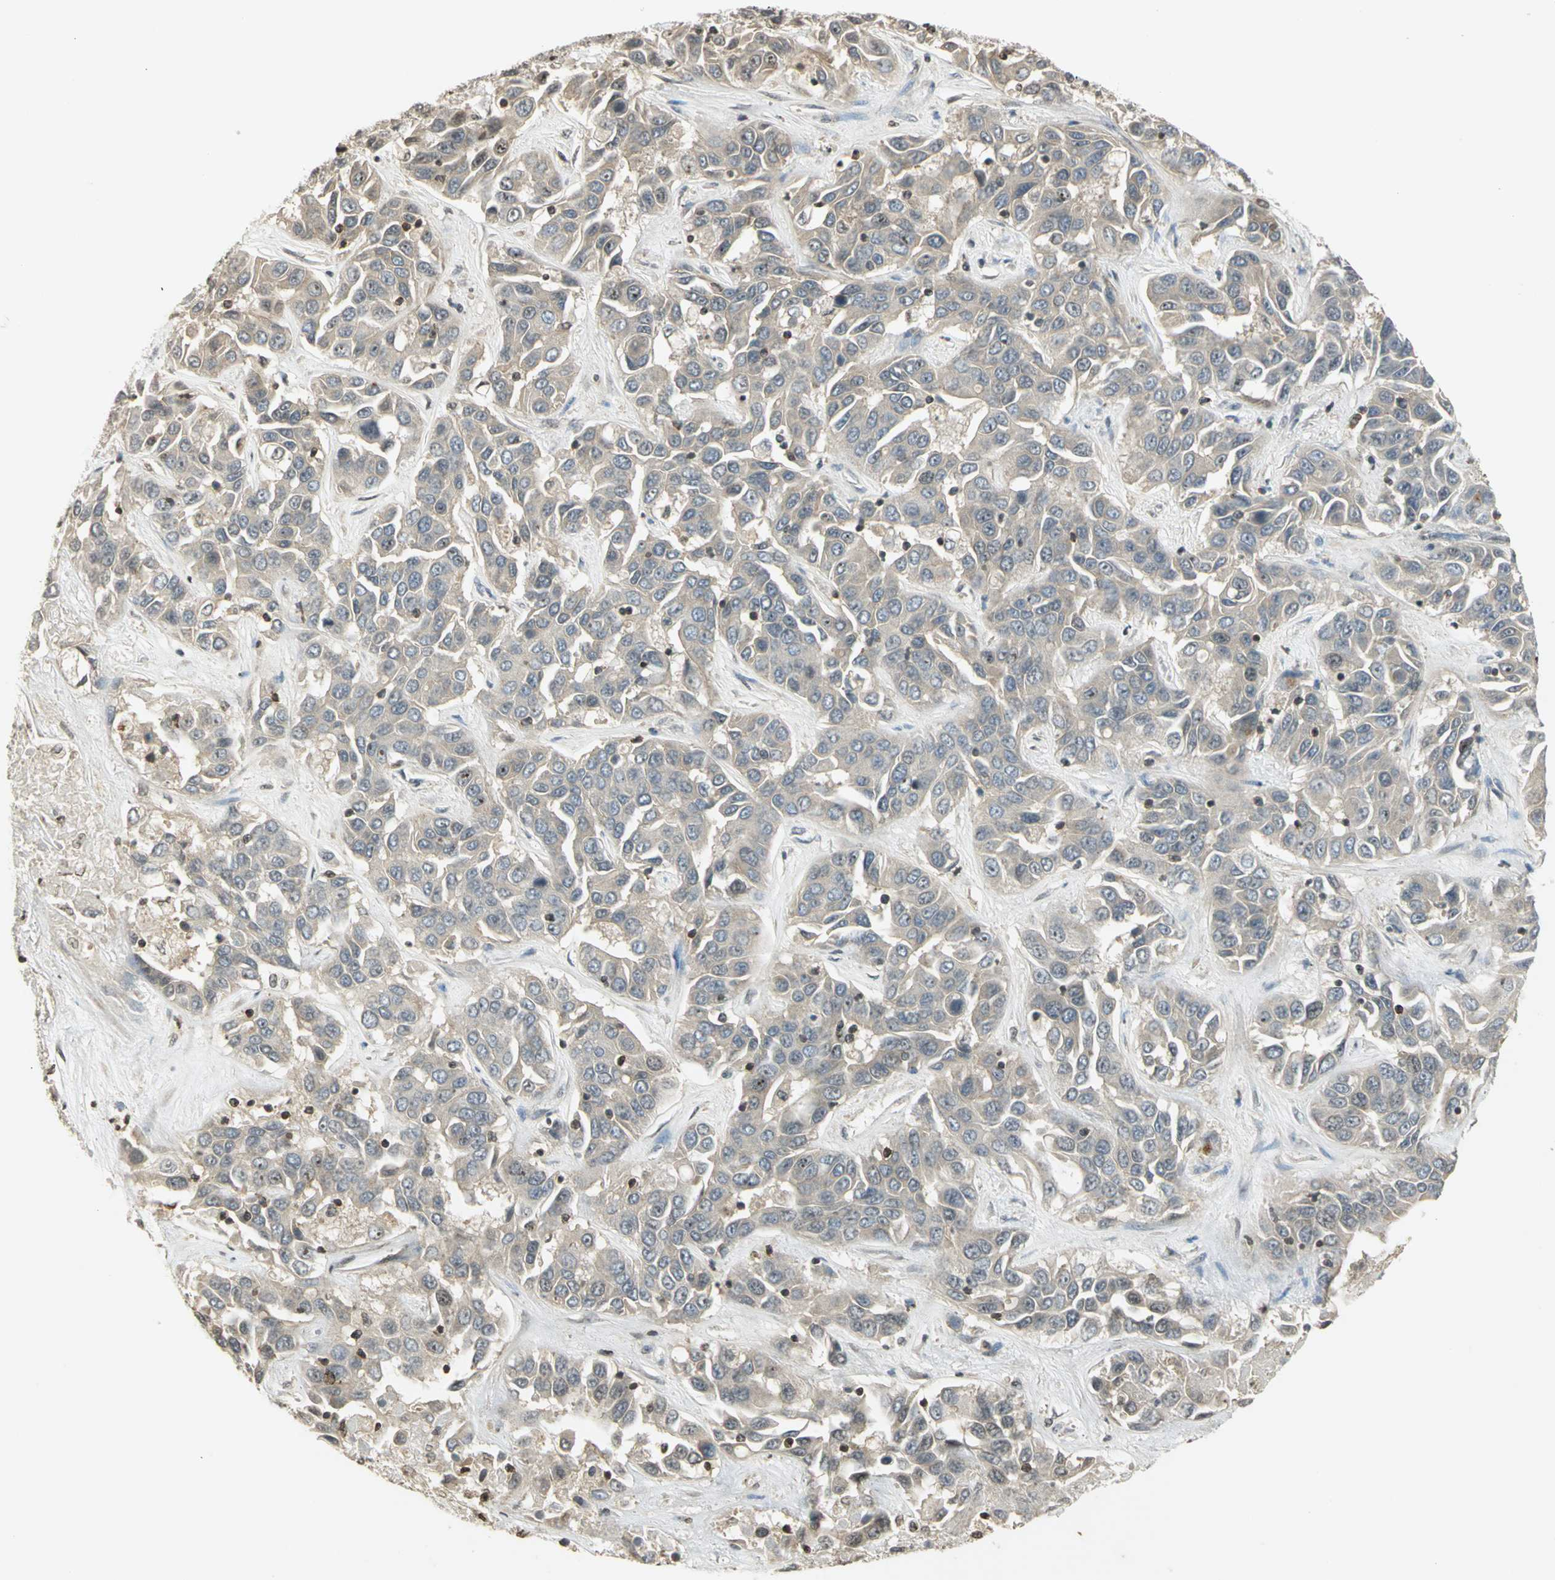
{"staining": {"intensity": "negative", "quantity": "none", "location": "none"}, "tissue": "liver cancer", "cell_type": "Tumor cells", "image_type": "cancer", "snomed": [{"axis": "morphology", "description": "Cholangiocarcinoma"}, {"axis": "topography", "description": "Liver"}], "caption": "Immunohistochemical staining of liver cancer shows no significant staining in tumor cells.", "gene": "IL16", "patient": {"sex": "female", "age": 52}}